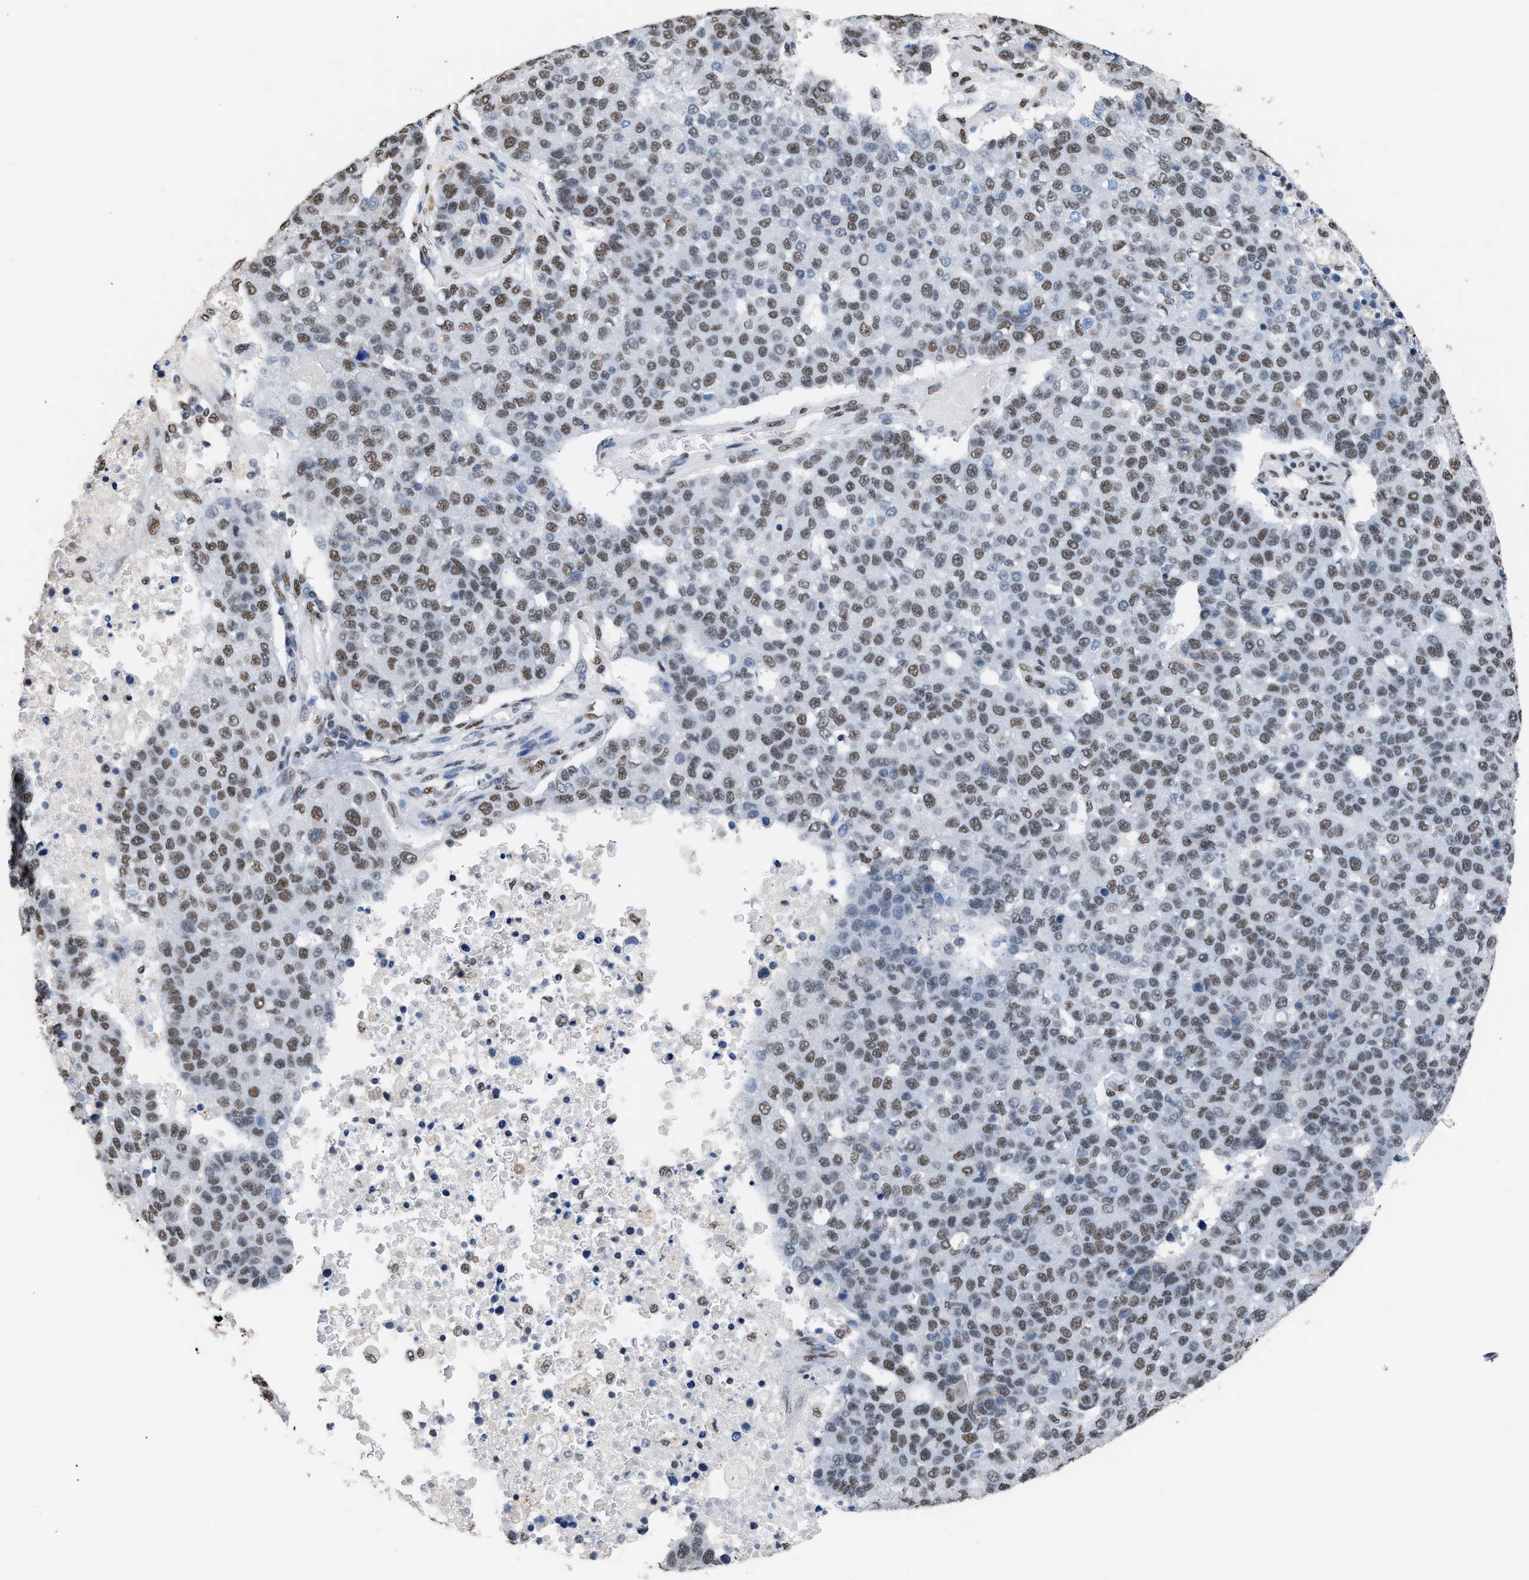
{"staining": {"intensity": "moderate", "quantity": ">75%", "location": "nuclear"}, "tissue": "pancreatic cancer", "cell_type": "Tumor cells", "image_type": "cancer", "snomed": [{"axis": "morphology", "description": "Adenocarcinoma, NOS"}, {"axis": "topography", "description": "Pancreas"}], "caption": "Immunohistochemistry staining of pancreatic cancer (adenocarcinoma), which displays medium levels of moderate nuclear staining in approximately >75% of tumor cells indicating moderate nuclear protein staining. The staining was performed using DAB (brown) for protein detection and nuclei were counterstained in hematoxylin (blue).", "gene": "CCAR2", "patient": {"sex": "female", "age": 61}}